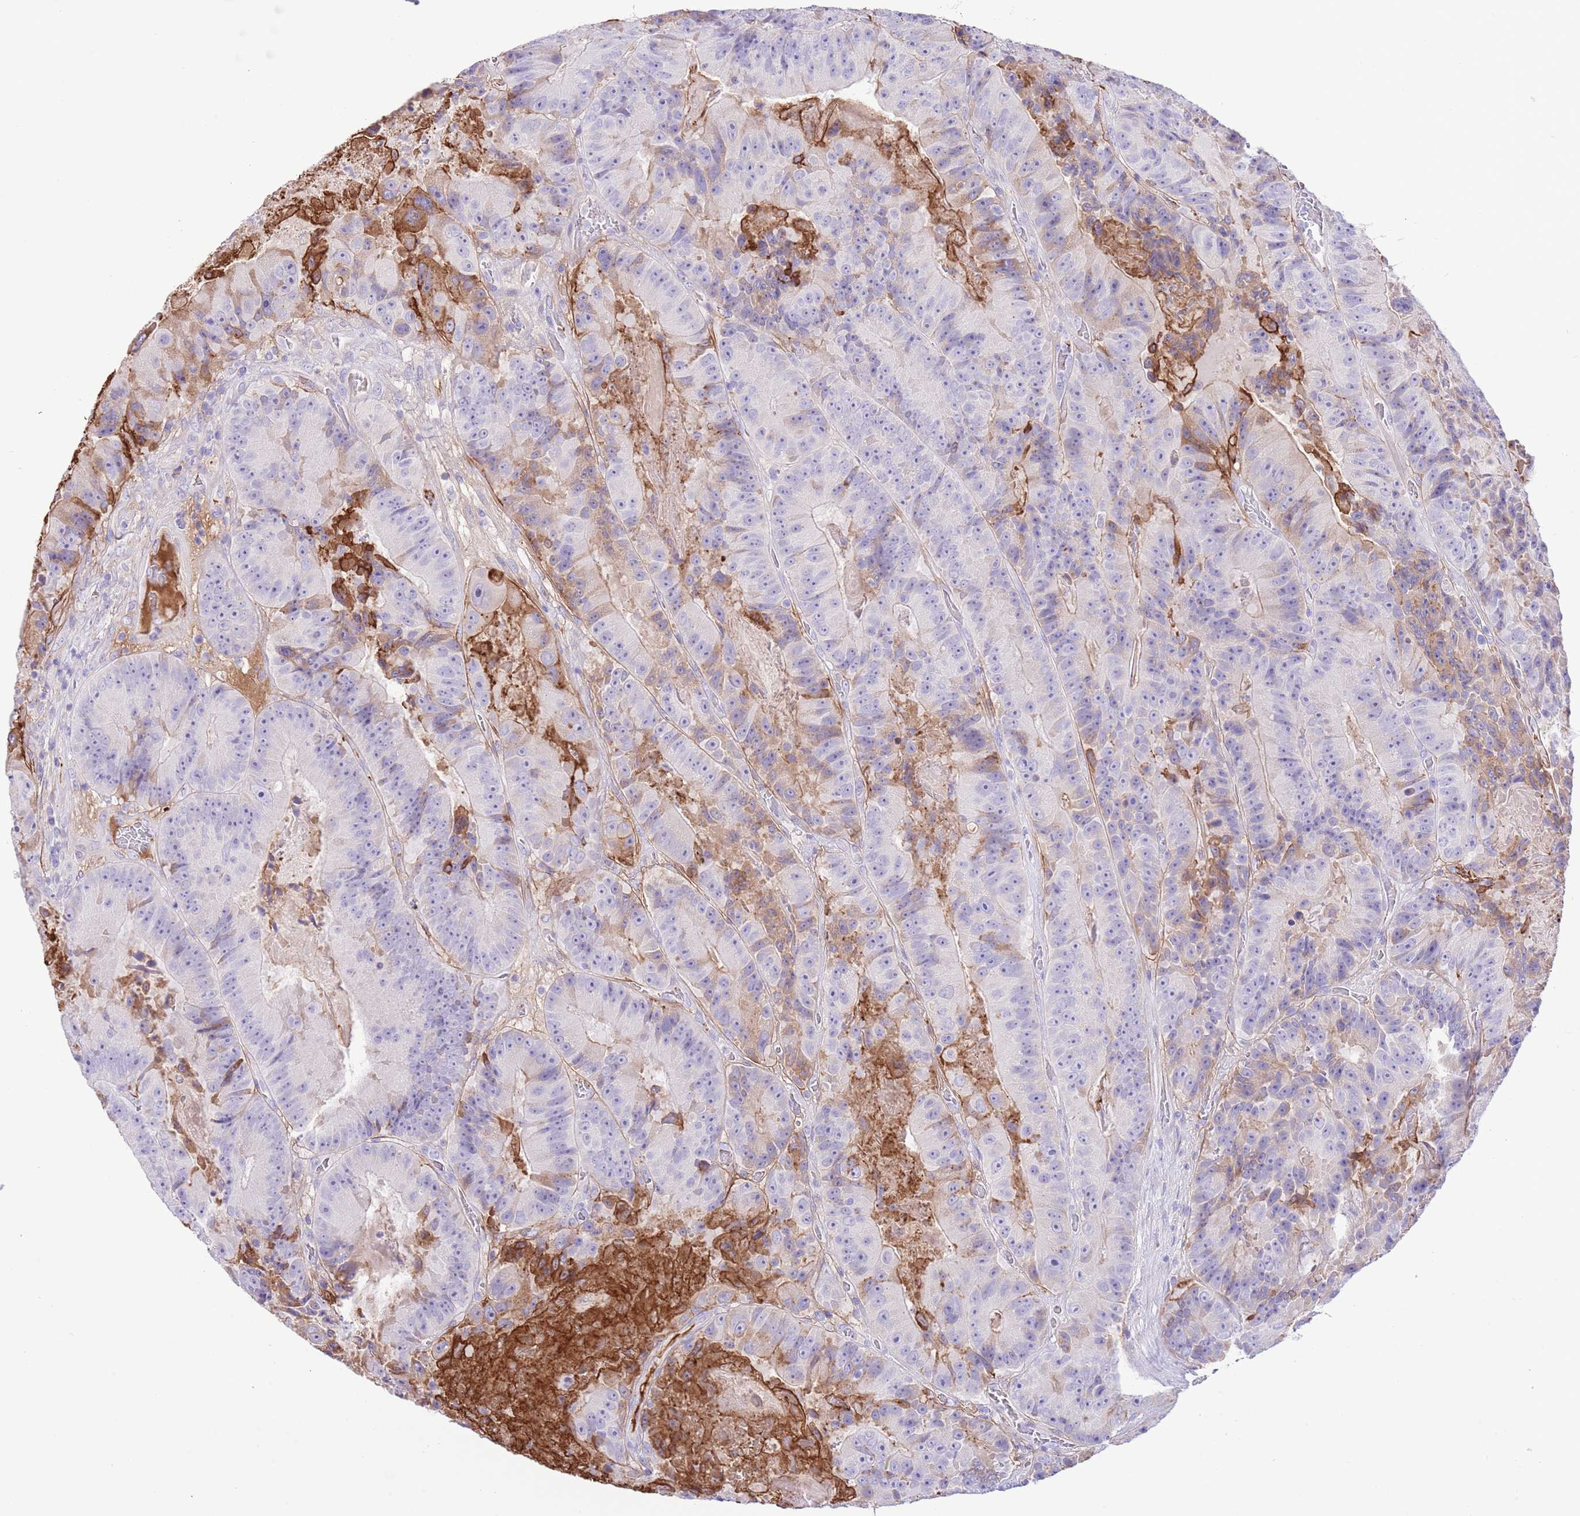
{"staining": {"intensity": "moderate", "quantity": "<25%", "location": "cytoplasmic/membranous"}, "tissue": "colorectal cancer", "cell_type": "Tumor cells", "image_type": "cancer", "snomed": [{"axis": "morphology", "description": "Adenocarcinoma, NOS"}, {"axis": "topography", "description": "Colon"}], "caption": "Approximately <25% of tumor cells in colorectal adenocarcinoma reveal moderate cytoplasmic/membranous protein positivity as visualized by brown immunohistochemical staining.", "gene": "IGF1", "patient": {"sex": "female", "age": 86}}